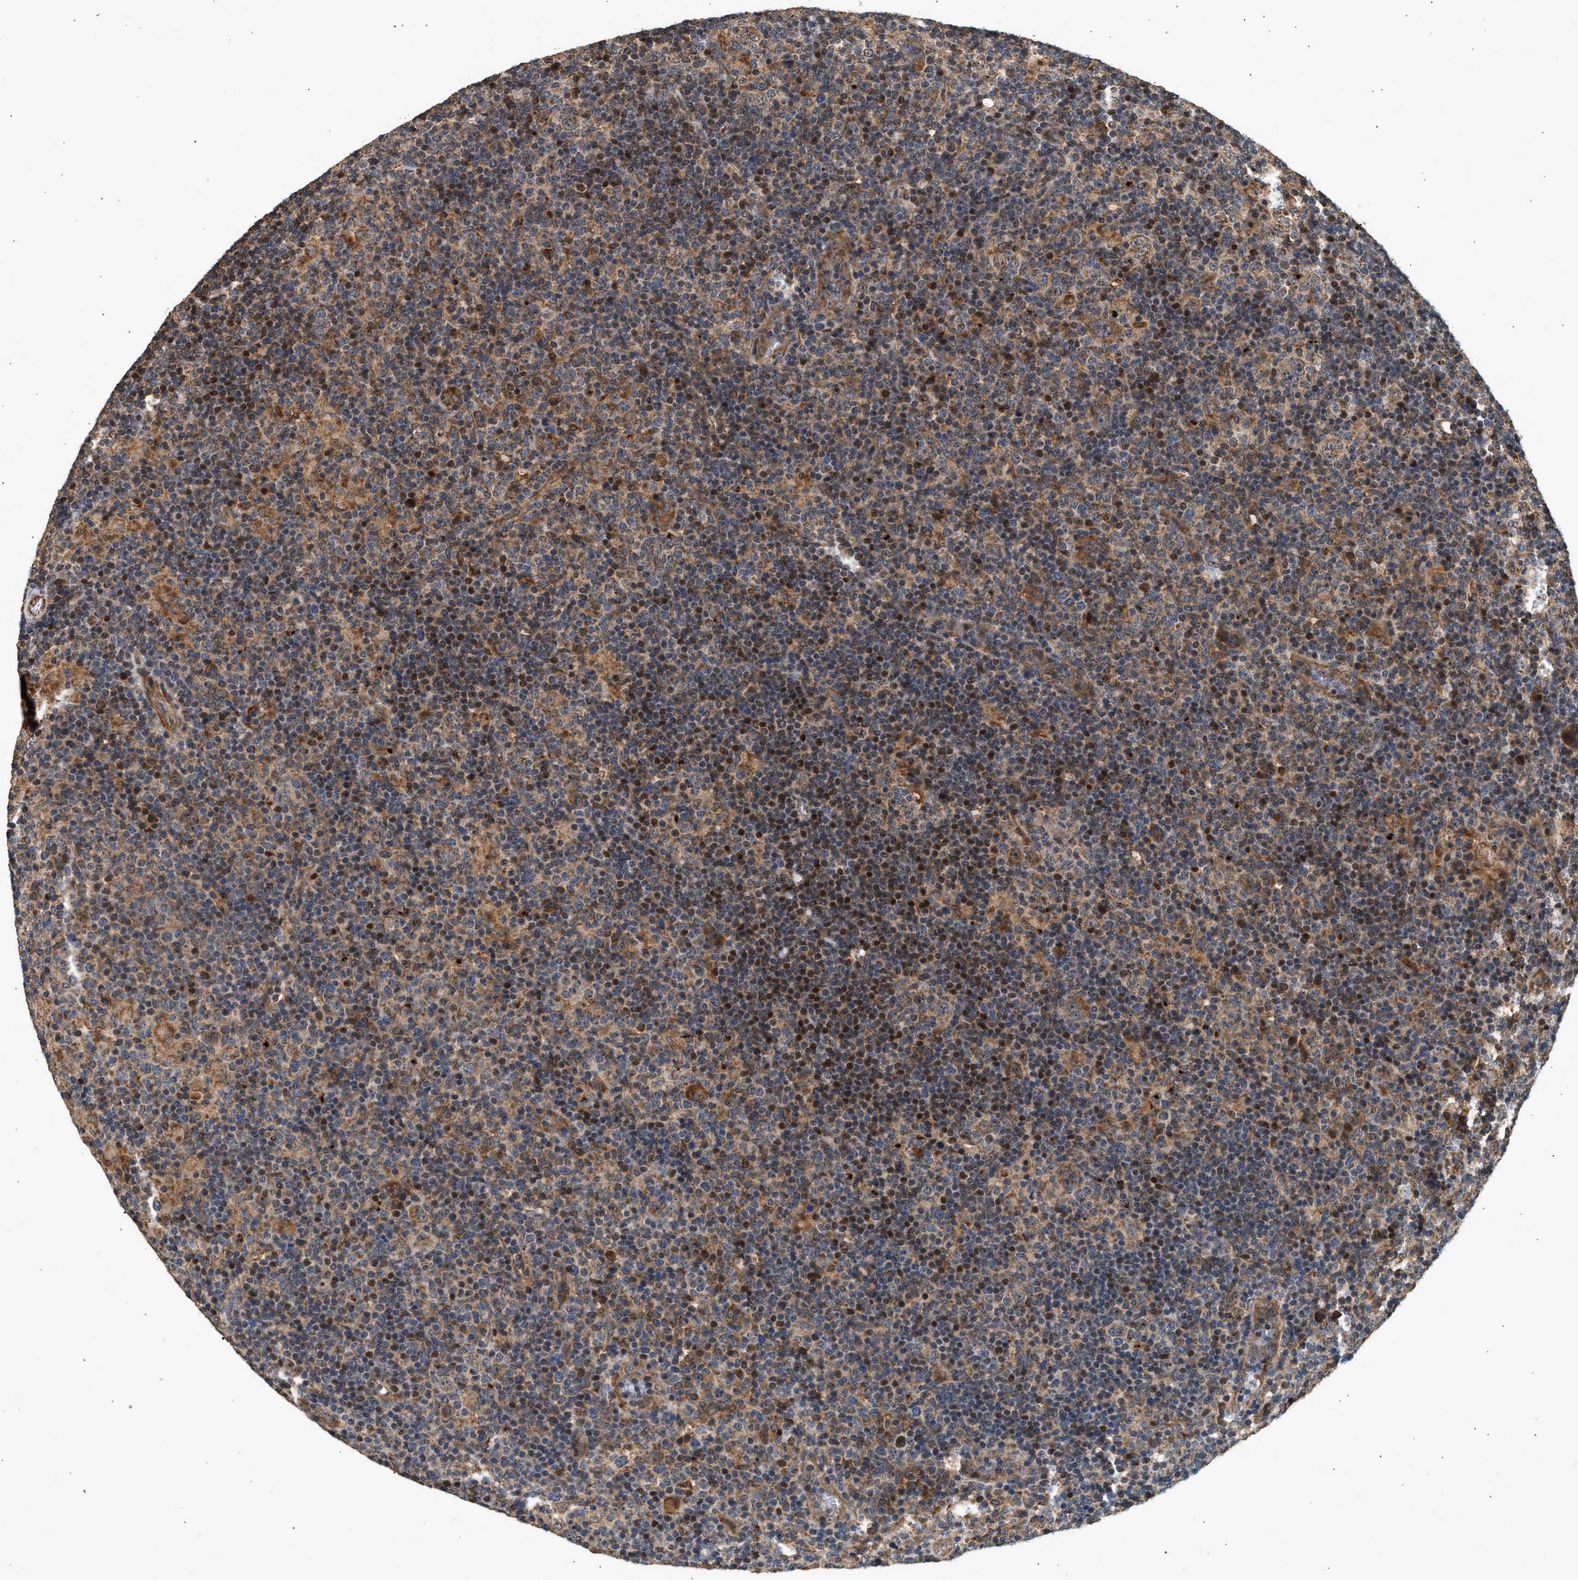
{"staining": {"intensity": "moderate", "quantity": ">75%", "location": "cytoplasmic/membranous"}, "tissue": "lymphoma", "cell_type": "Tumor cells", "image_type": "cancer", "snomed": [{"axis": "morphology", "description": "Hodgkin's disease, NOS"}, {"axis": "topography", "description": "Lymph node"}], "caption": "Hodgkin's disease stained for a protein (brown) reveals moderate cytoplasmic/membranous positive expression in about >75% of tumor cells.", "gene": "DUSP14", "patient": {"sex": "female", "age": 57}}